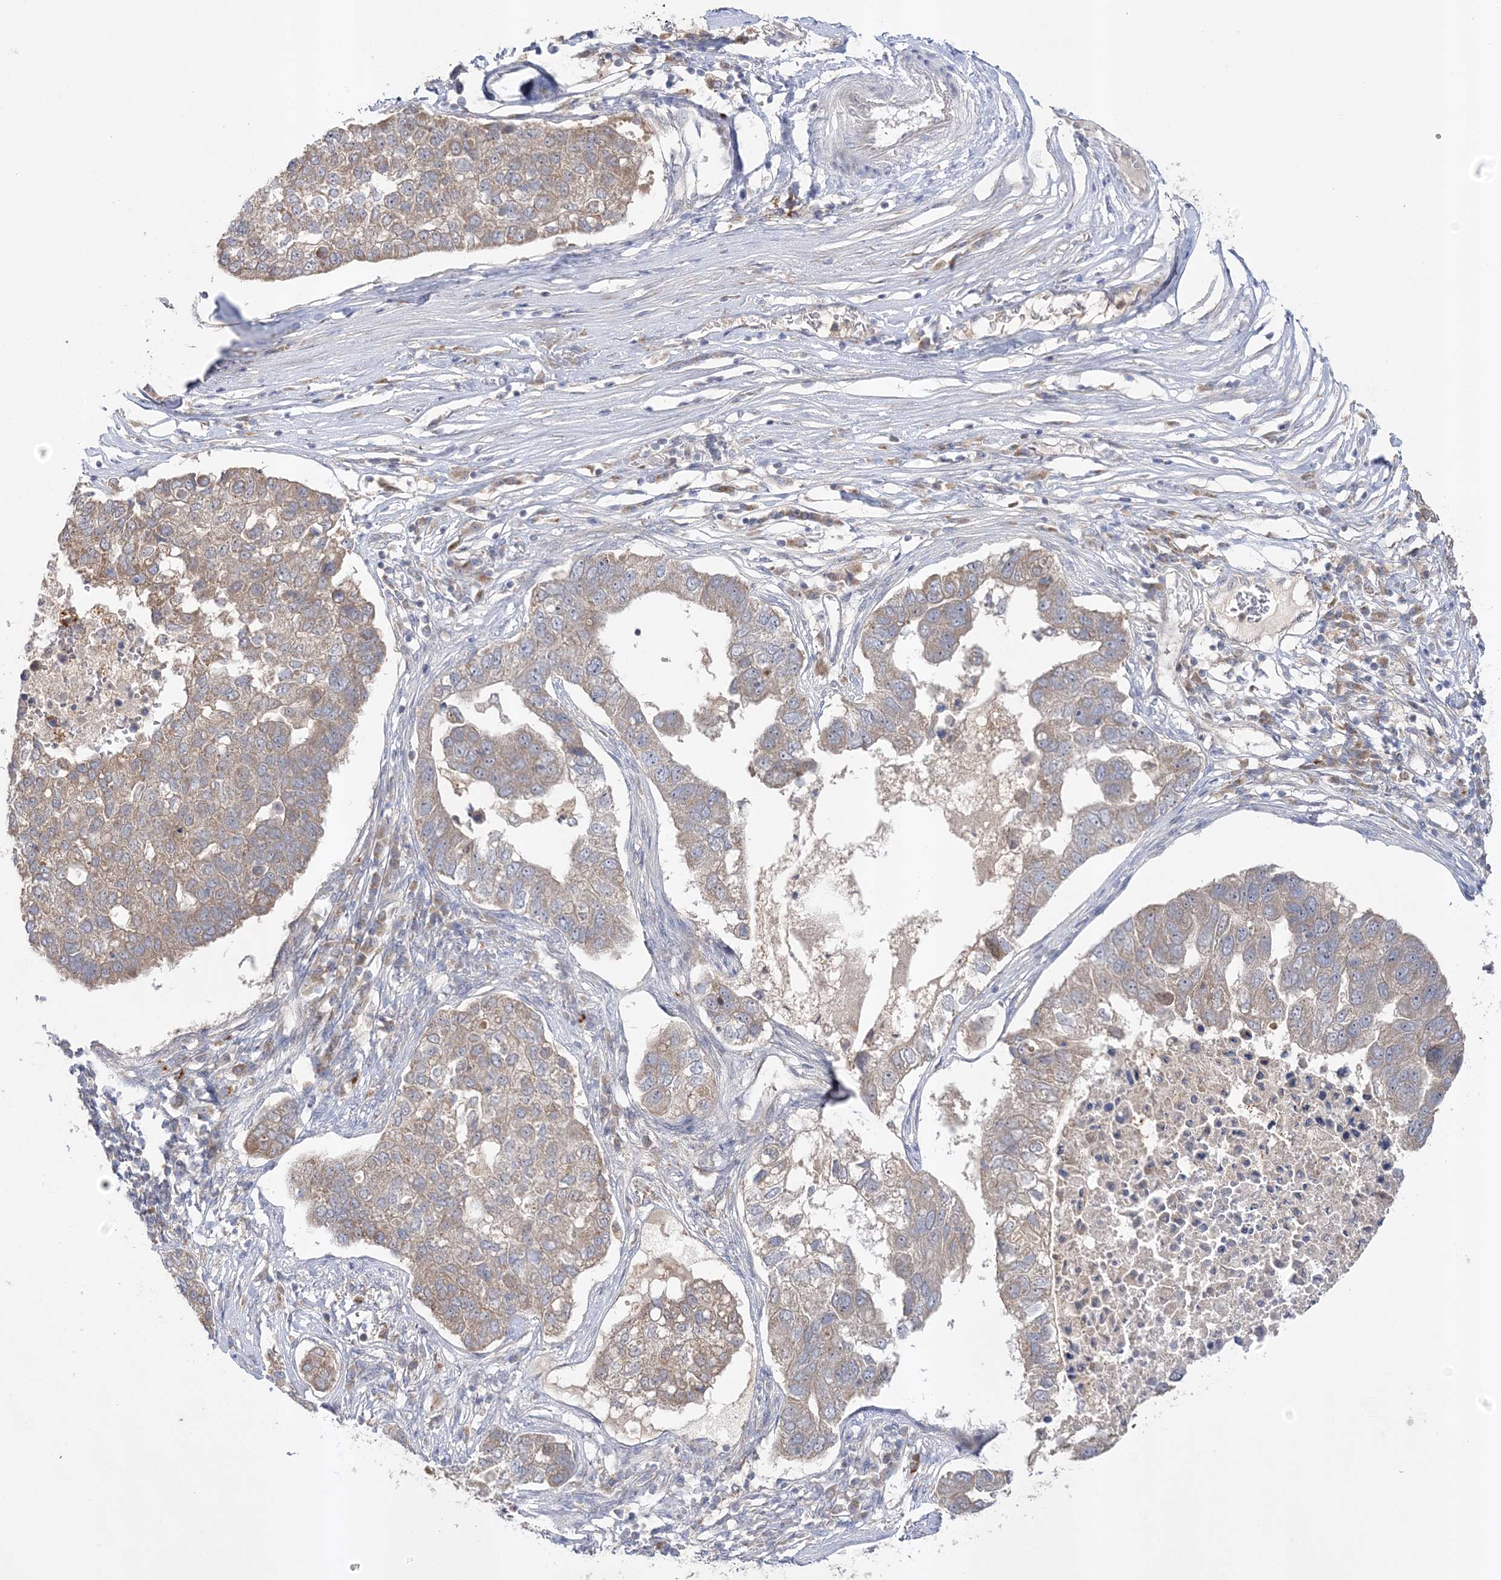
{"staining": {"intensity": "weak", "quantity": "25%-75%", "location": "cytoplasmic/membranous"}, "tissue": "pancreatic cancer", "cell_type": "Tumor cells", "image_type": "cancer", "snomed": [{"axis": "morphology", "description": "Adenocarcinoma, NOS"}, {"axis": "topography", "description": "Pancreas"}], "caption": "An image of pancreatic cancer (adenocarcinoma) stained for a protein exhibits weak cytoplasmic/membranous brown staining in tumor cells.", "gene": "MMADHC", "patient": {"sex": "female", "age": 61}}